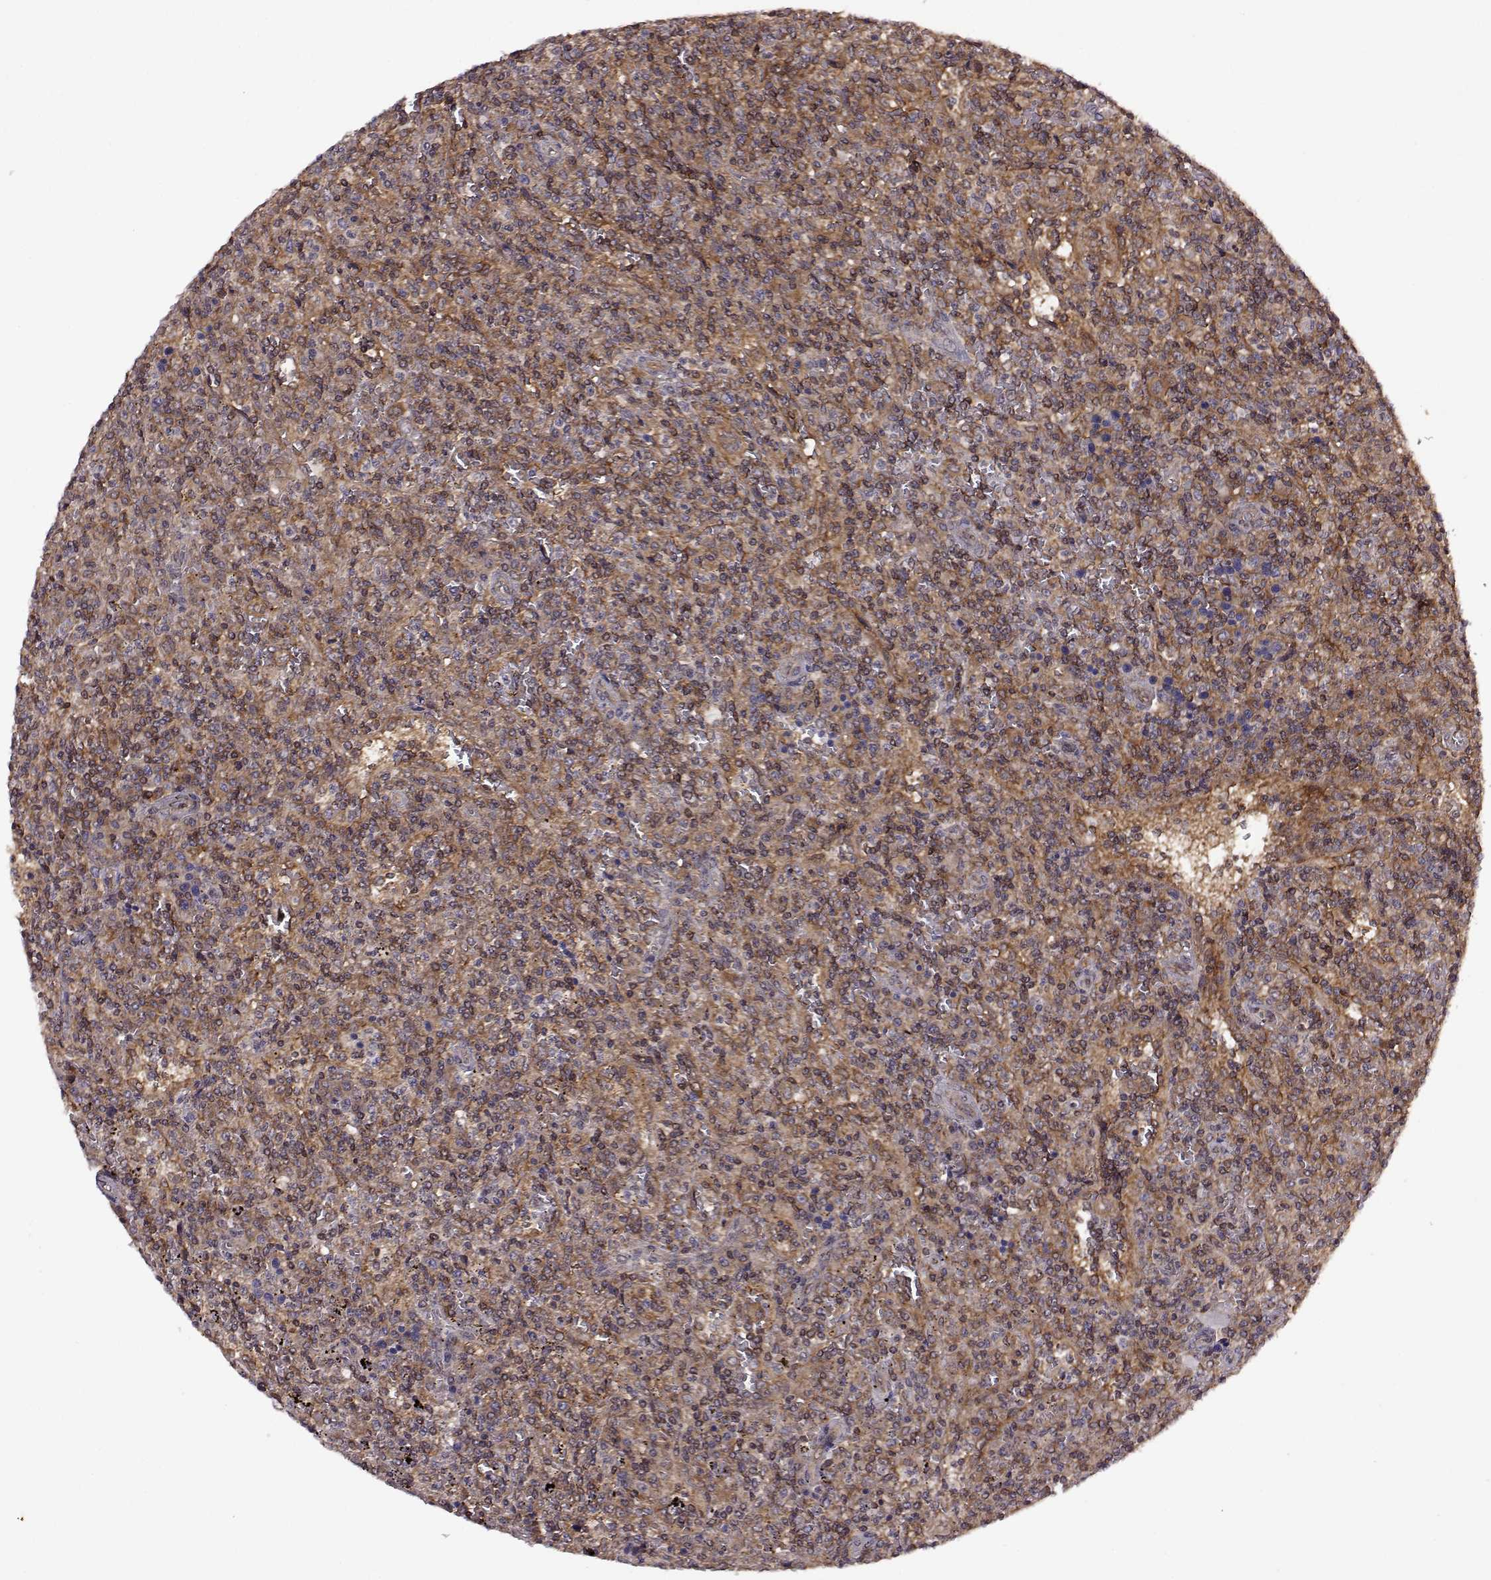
{"staining": {"intensity": "moderate", "quantity": ">75%", "location": "cytoplasmic/membranous"}, "tissue": "lymphoma", "cell_type": "Tumor cells", "image_type": "cancer", "snomed": [{"axis": "morphology", "description": "Malignant lymphoma, non-Hodgkin's type, Low grade"}, {"axis": "topography", "description": "Spleen"}], "caption": "The immunohistochemical stain shows moderate cytoplasmic/membranous staining in tumor cells of lymphoma tissue.", "gene": "URI1", "patient": {"sex": "male", "age": 62}}